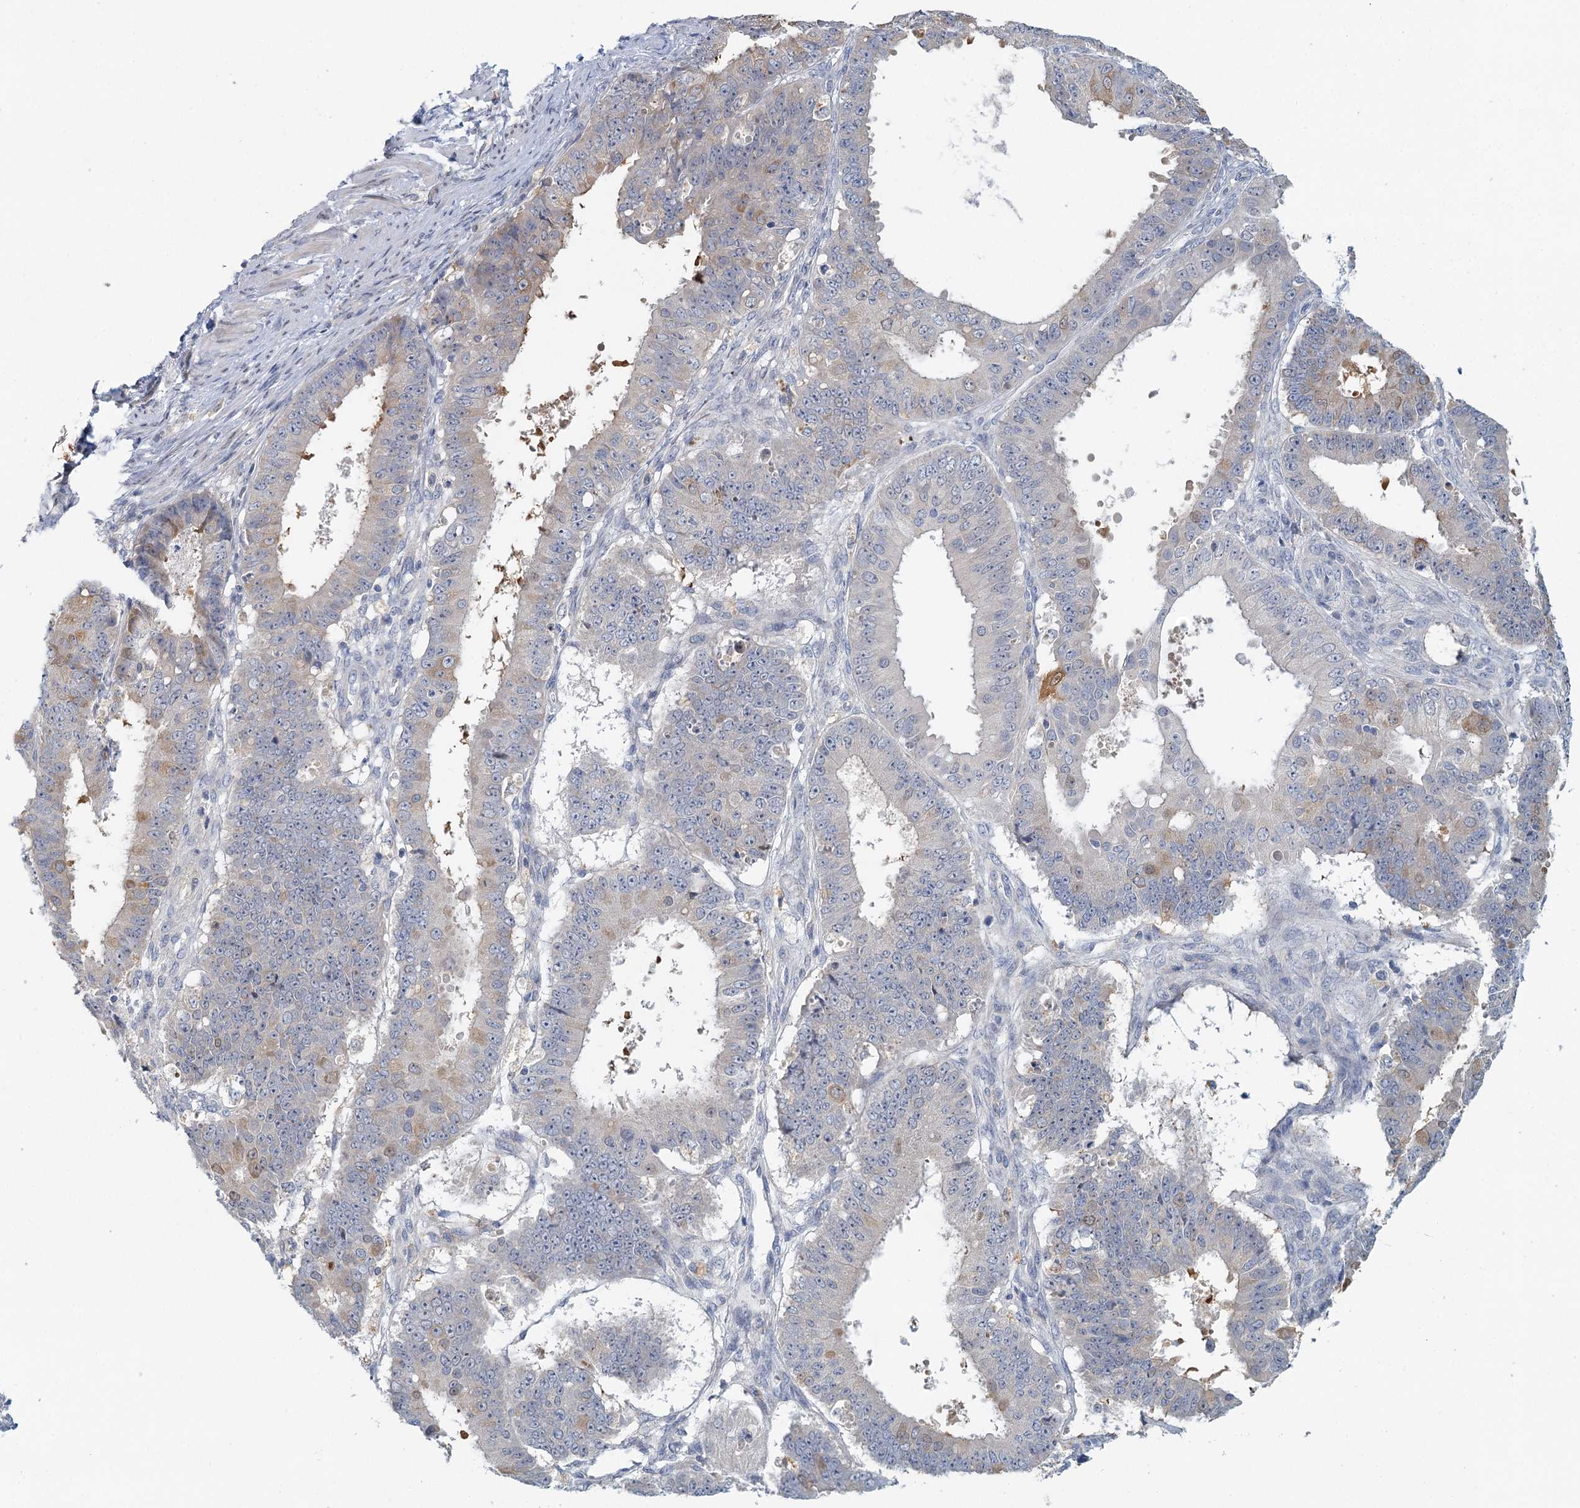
{"staining": {"intensity": "weak", "quantity": "<25%", "location": "cytoplasmic/membranous"}, "tissue": "ovarian cancer", "cell_type": "Tumor cells", "image_type": "cancer", "snomed": [{"axis": "morphology", "description": "Carcinoma, endometroid"}, {"axis": "topography", "description": "Appendix"}, {"axis": "topography", "description": "Ovary"}], "caption": "The photomicrograph reveals no significant staining in tumor cells of endometroid carcinoma (ovarian).", "gene": "MYO7B", "patient": {"sex": "female", "age": 42}}